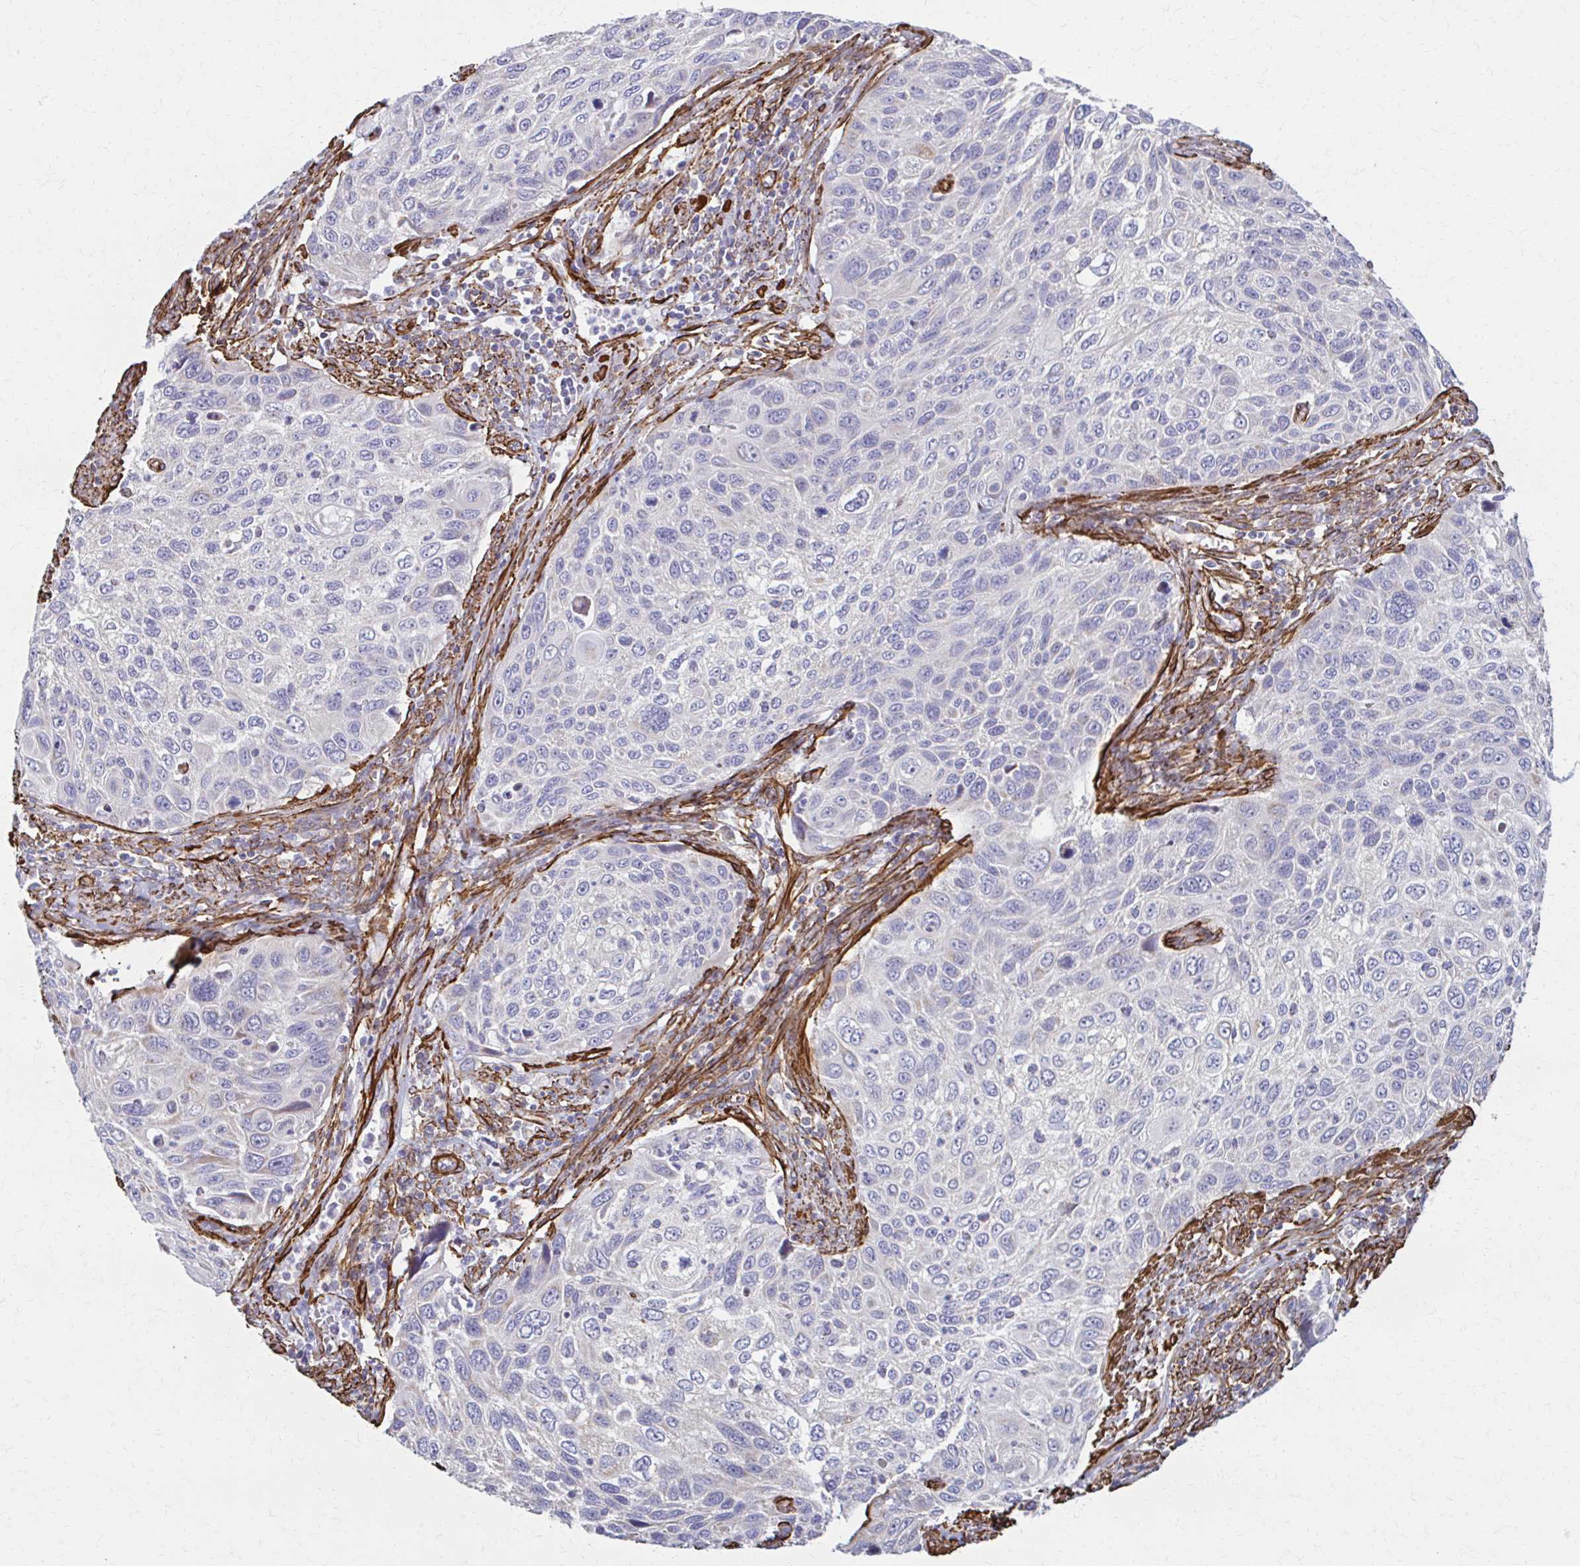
{"staining": {"intensity": "negative", "quantity": "none", "location": "none"}, "tissue": "cervical cancer", "cell_type": "Tumor cells", "image_type": "cancer", "snomed": [{"axis": "morphology", "description": "Squamous cell carcinoma, NOS"}, {"axis": "topography", "description": "Cervix"}], "caption": "Tumor cells show no significant protein staining in cervical cancer (squamous cell carcinoma).", "gene": "TIMMDC1", "patient": {"sex": "female", "age": 70}}